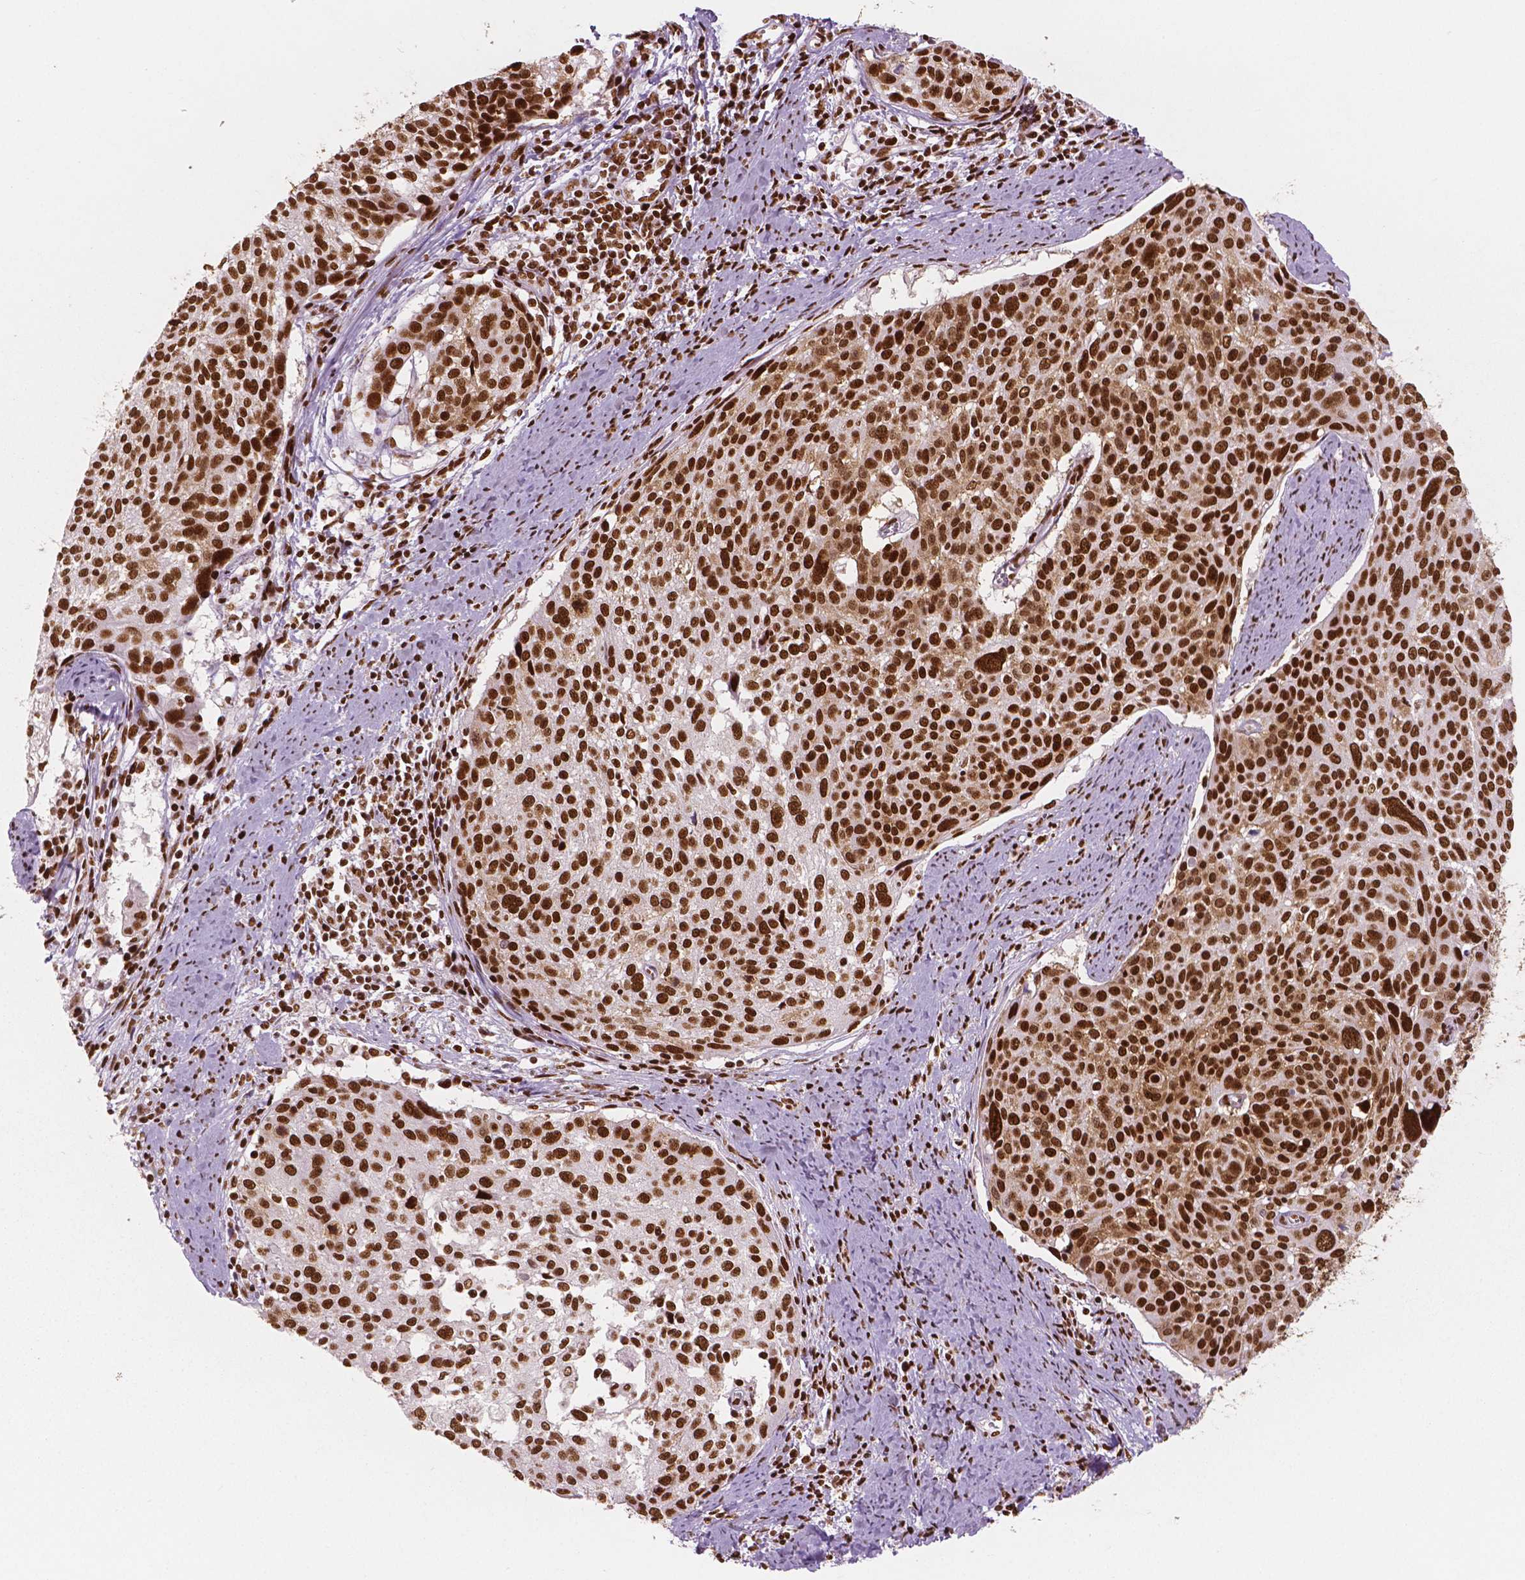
{"staining": {"intensity": "strong", "quantity": ">75%", "location": "nuclear"}, "tissue": "cervical cancer", "cell_type": "Tumor cells", "image_type": "cancer", "snomed": [{"axis": "morphology", "description": "Squamous cell carcinoma, NOS"}, {"axis": "topography", "description": "Cervix"}], "caption": "A histopathology image of squamous cell carcinoma (cervical) stained for a protein reveals strong nuclear brown staining in tumor cells. The staining is performed using DAB (3,3'-diaminobenzidine) brown chromogen to label protein expression. The nuclei are counter-stained blue using hematoxylin.", "gene": "BRD4", "patient": {"sex": "female", "age": 39}}